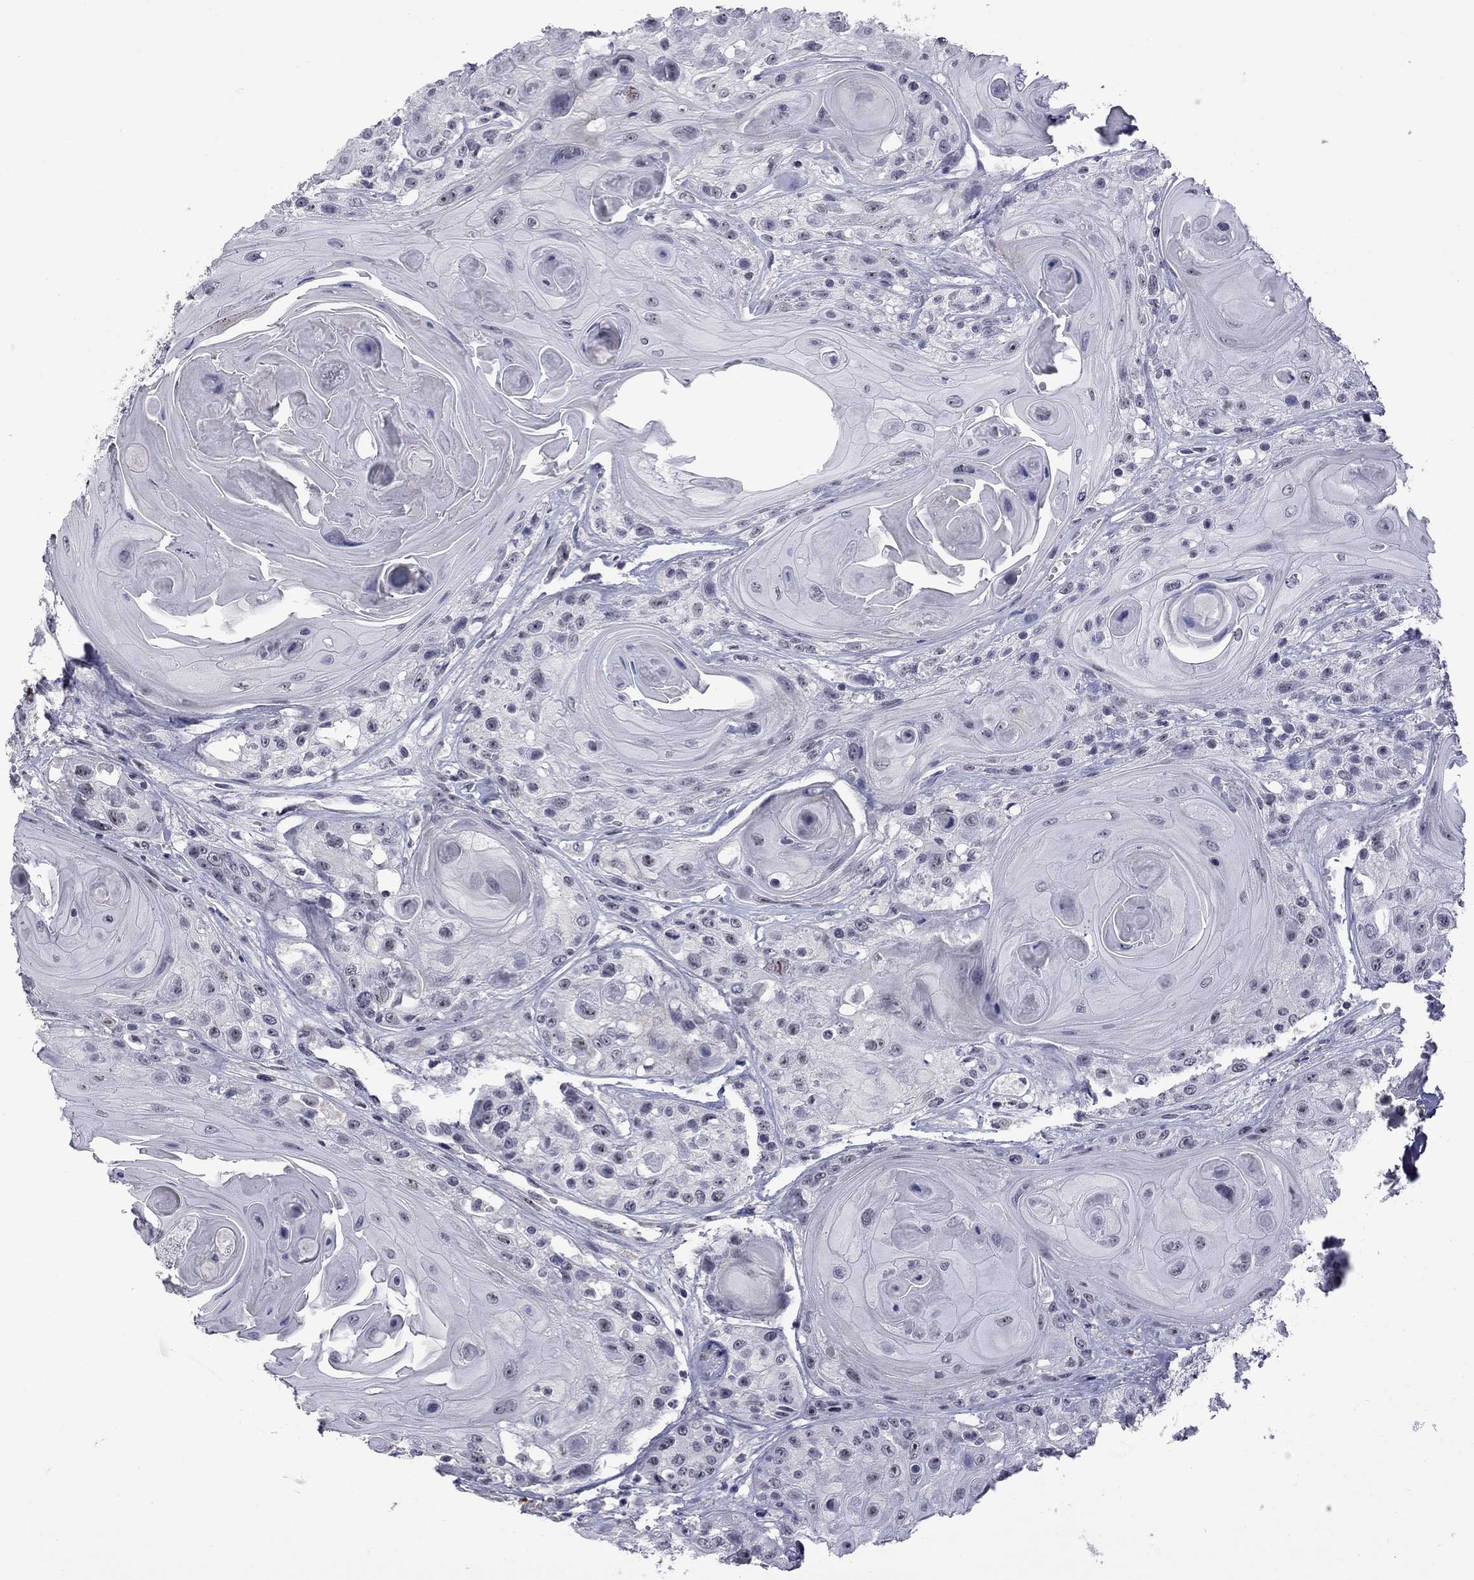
{"staining": {"intensity": "strong", "quantity": "<25%", "location": "nuclear"}, "tissue": "head and neck cancer", "cell_type": "Tumor cells", "image_type": "cancer", "snomed": [{"axis": "morphology", "description": "Squamous cell carcinoma, NOS"}, {"axis": "topography", "description": "Head-Neck"}], "caption": "Protein staining of squamous cell carcinoma (head and neck) tissue demonstrates strong nuclear expression in approximately <25% of tumor cells.", "gene": "GSG1L", "patient": {"sex": "female", "age": 59}}